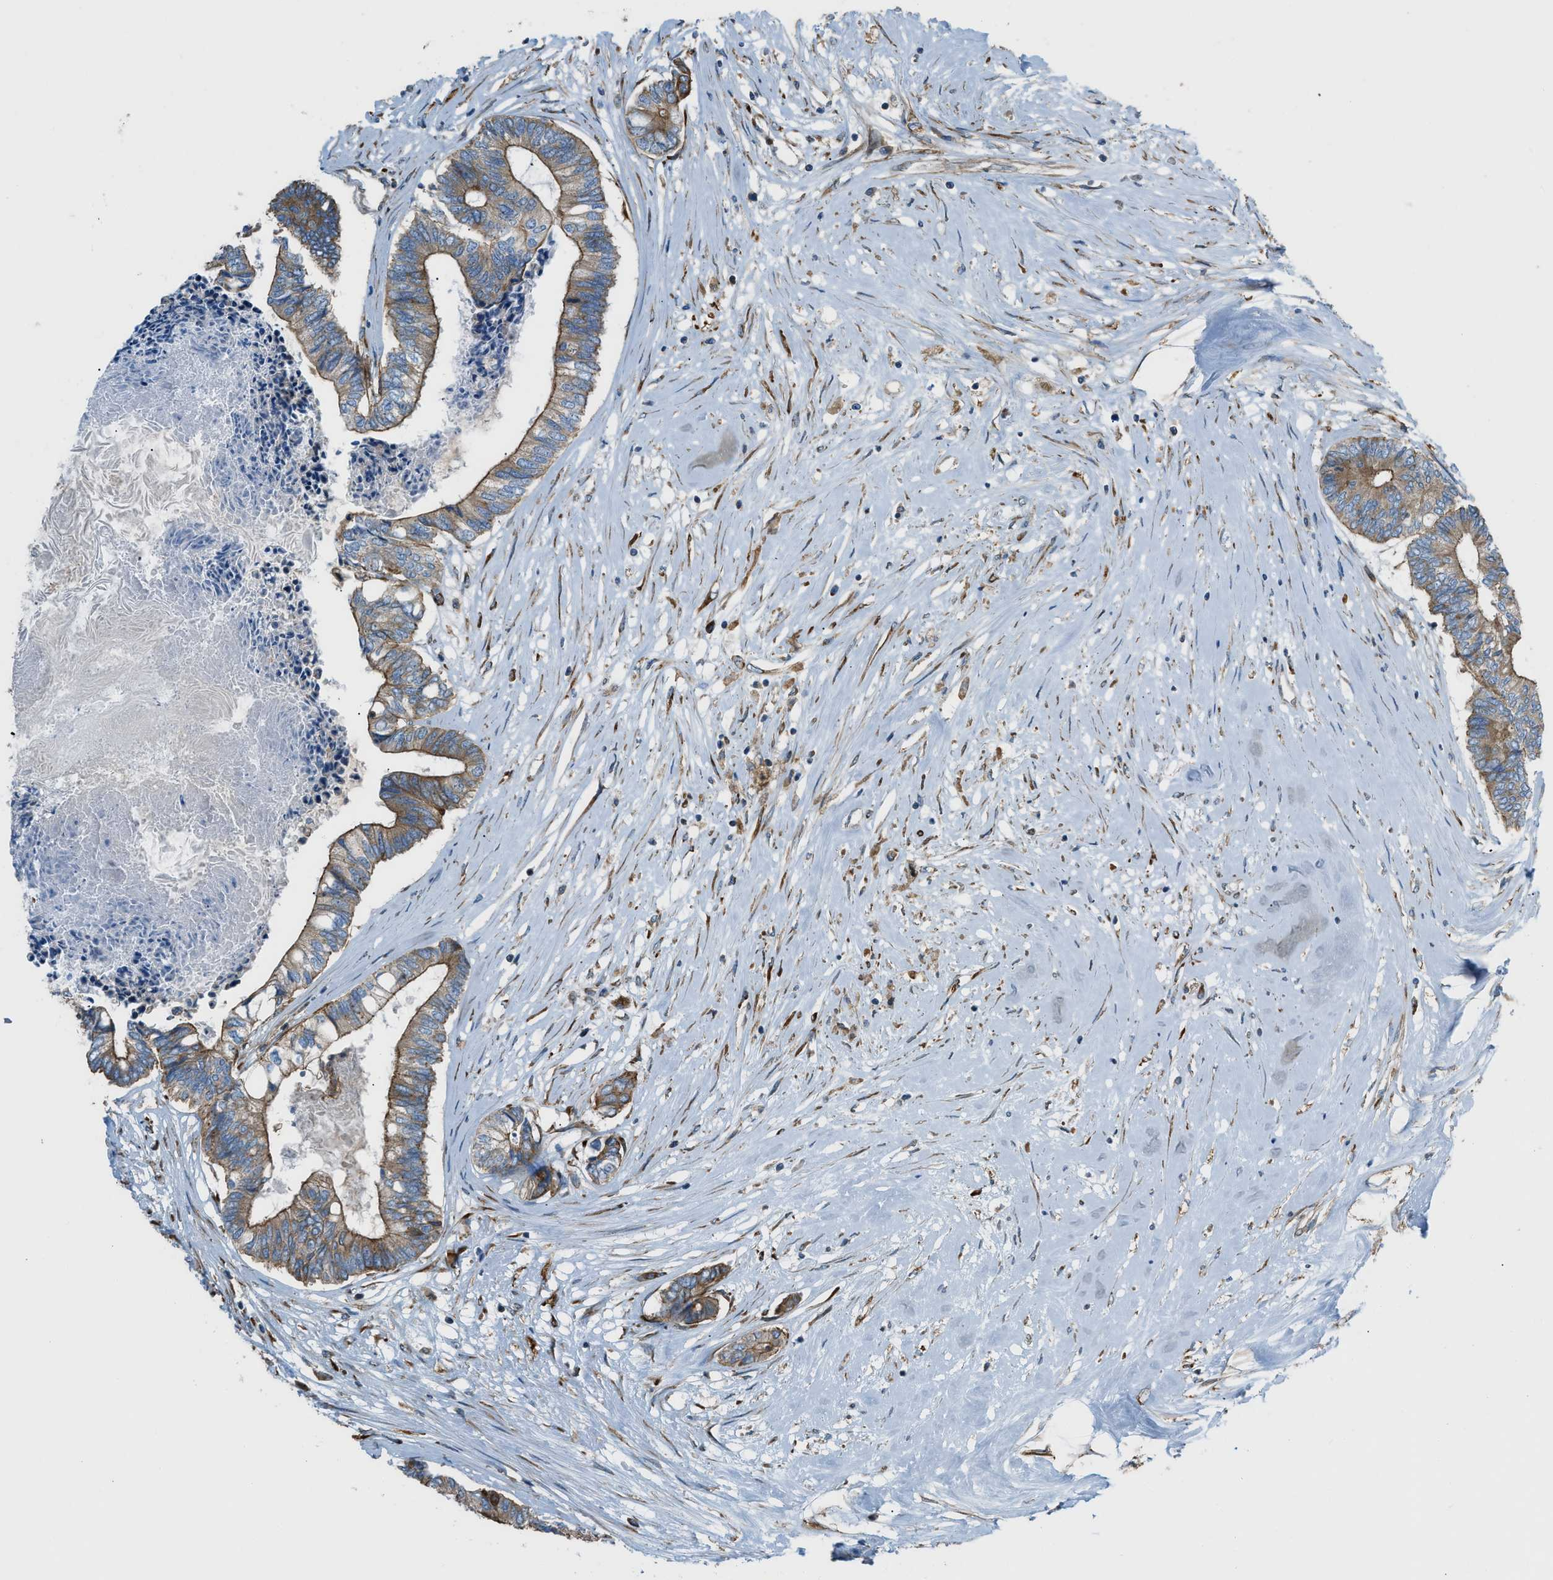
{"staining": {"intensity": "moderate", "quantity": "25%-75%", "location": "cytoplasmic/membranous"}, "tissue": "colorectal cancer", "cell_type": "Tumor cells", "image_type": "cancer", "snomed": [{"axis": "morphology", "description": "Adenocarcinoma, NOS"}, {"axis": "topography", "description": "Rectum"}], "caption": "The immunohistochemical stain shows moderate cytoplasmic/membranous staining in tumor cells of colorectal cancer (adenocarcinoma) tissue.", "gene": "DMAC1", "patient": {"sex": "male", "age": 63}}